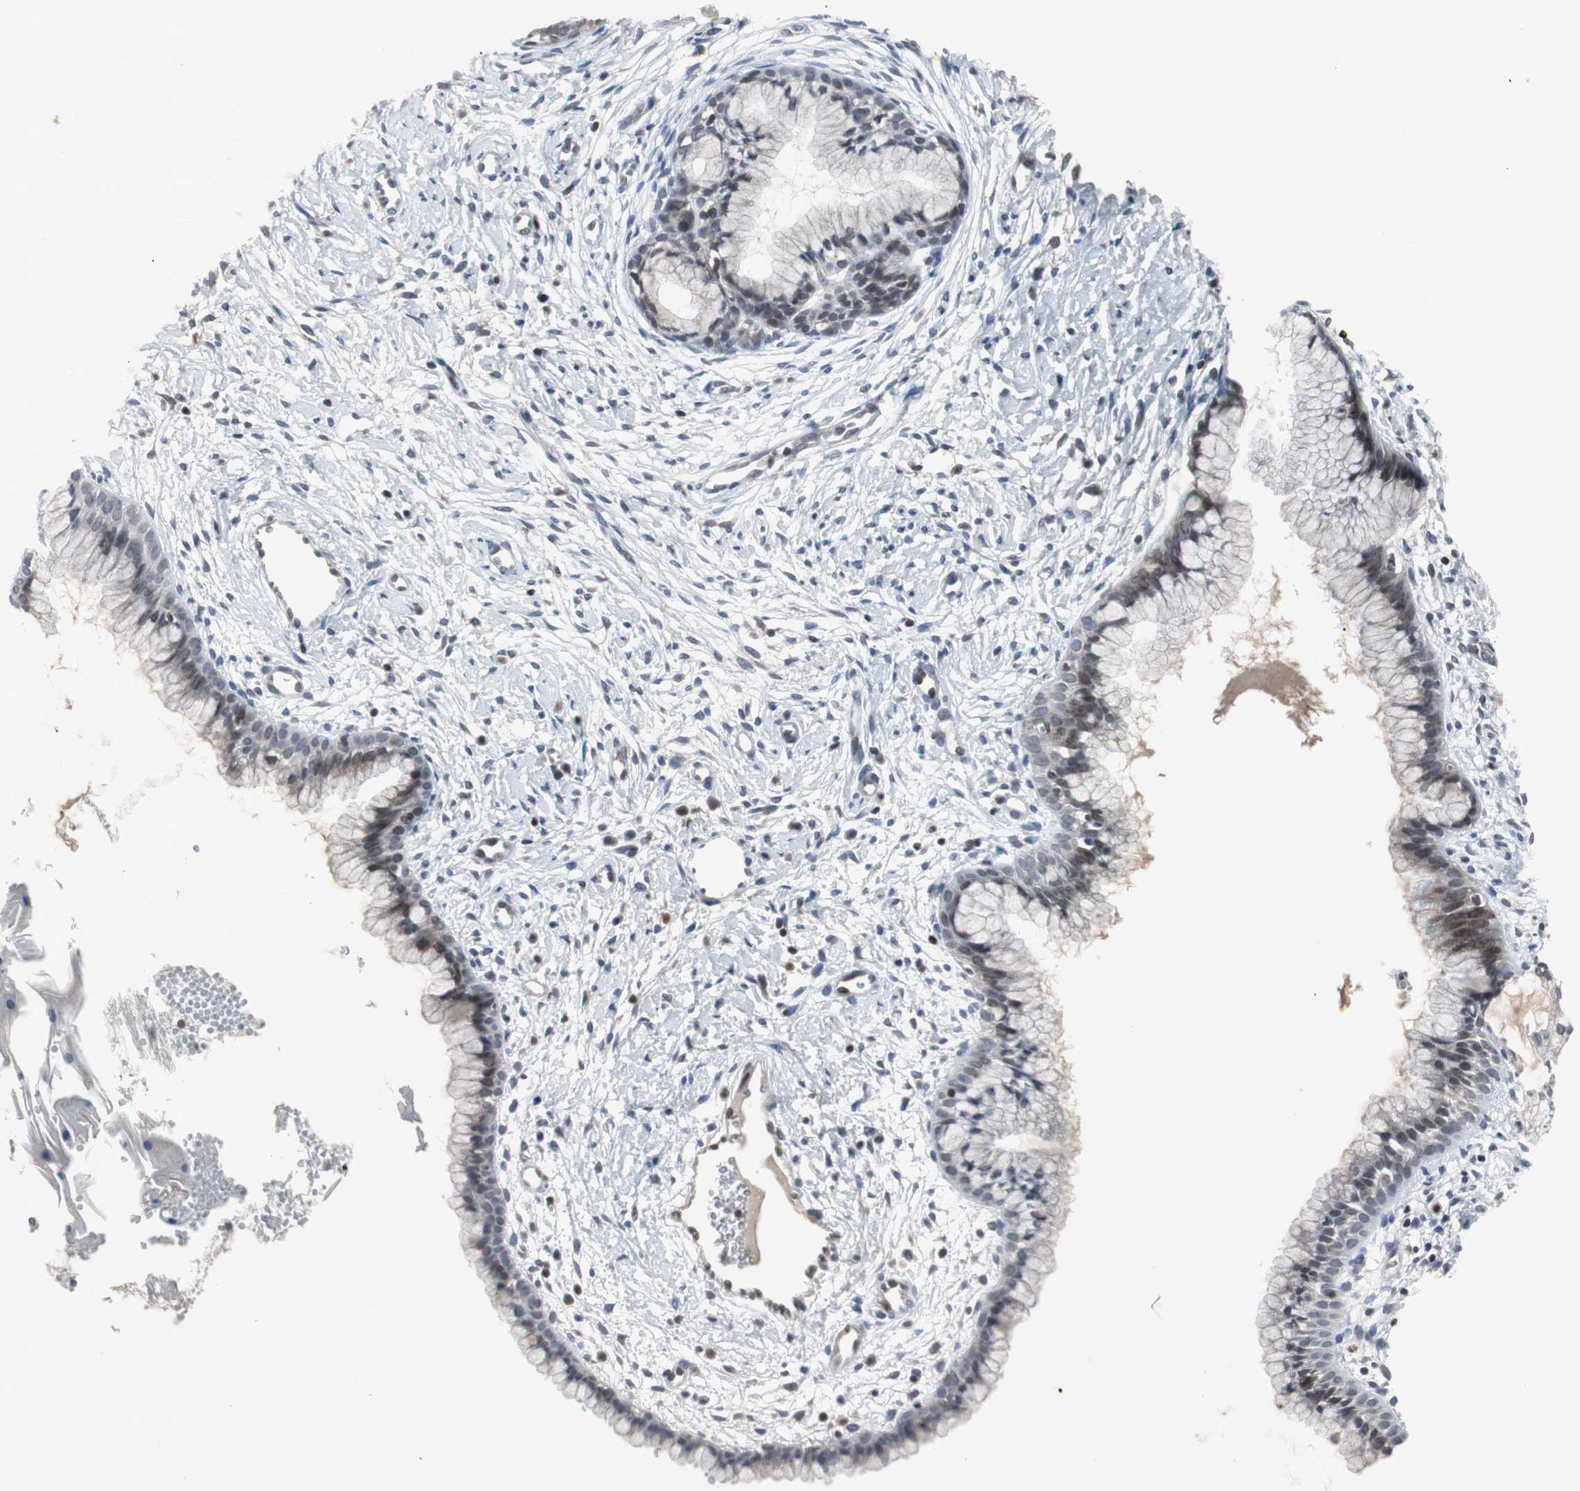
{"staining": {"intensity": "negative", "quantity": "none", "location": "none"}, "tissue": "cervix", "cell_type": "Glandular cells", "image_type": "normal", "snomed": [{"axis": "morphology", "description": "Normal tissue, NOS"}, {"axis": "topography", "description": "Cervix"}], "caption": "High power microscopy micrograph of an immunohistochemistry image of unremarkable cervix, revealing no significant expression in glandular cells.", "gene": "ZNF396", "patient": {"sex": "female", "age": 39}}